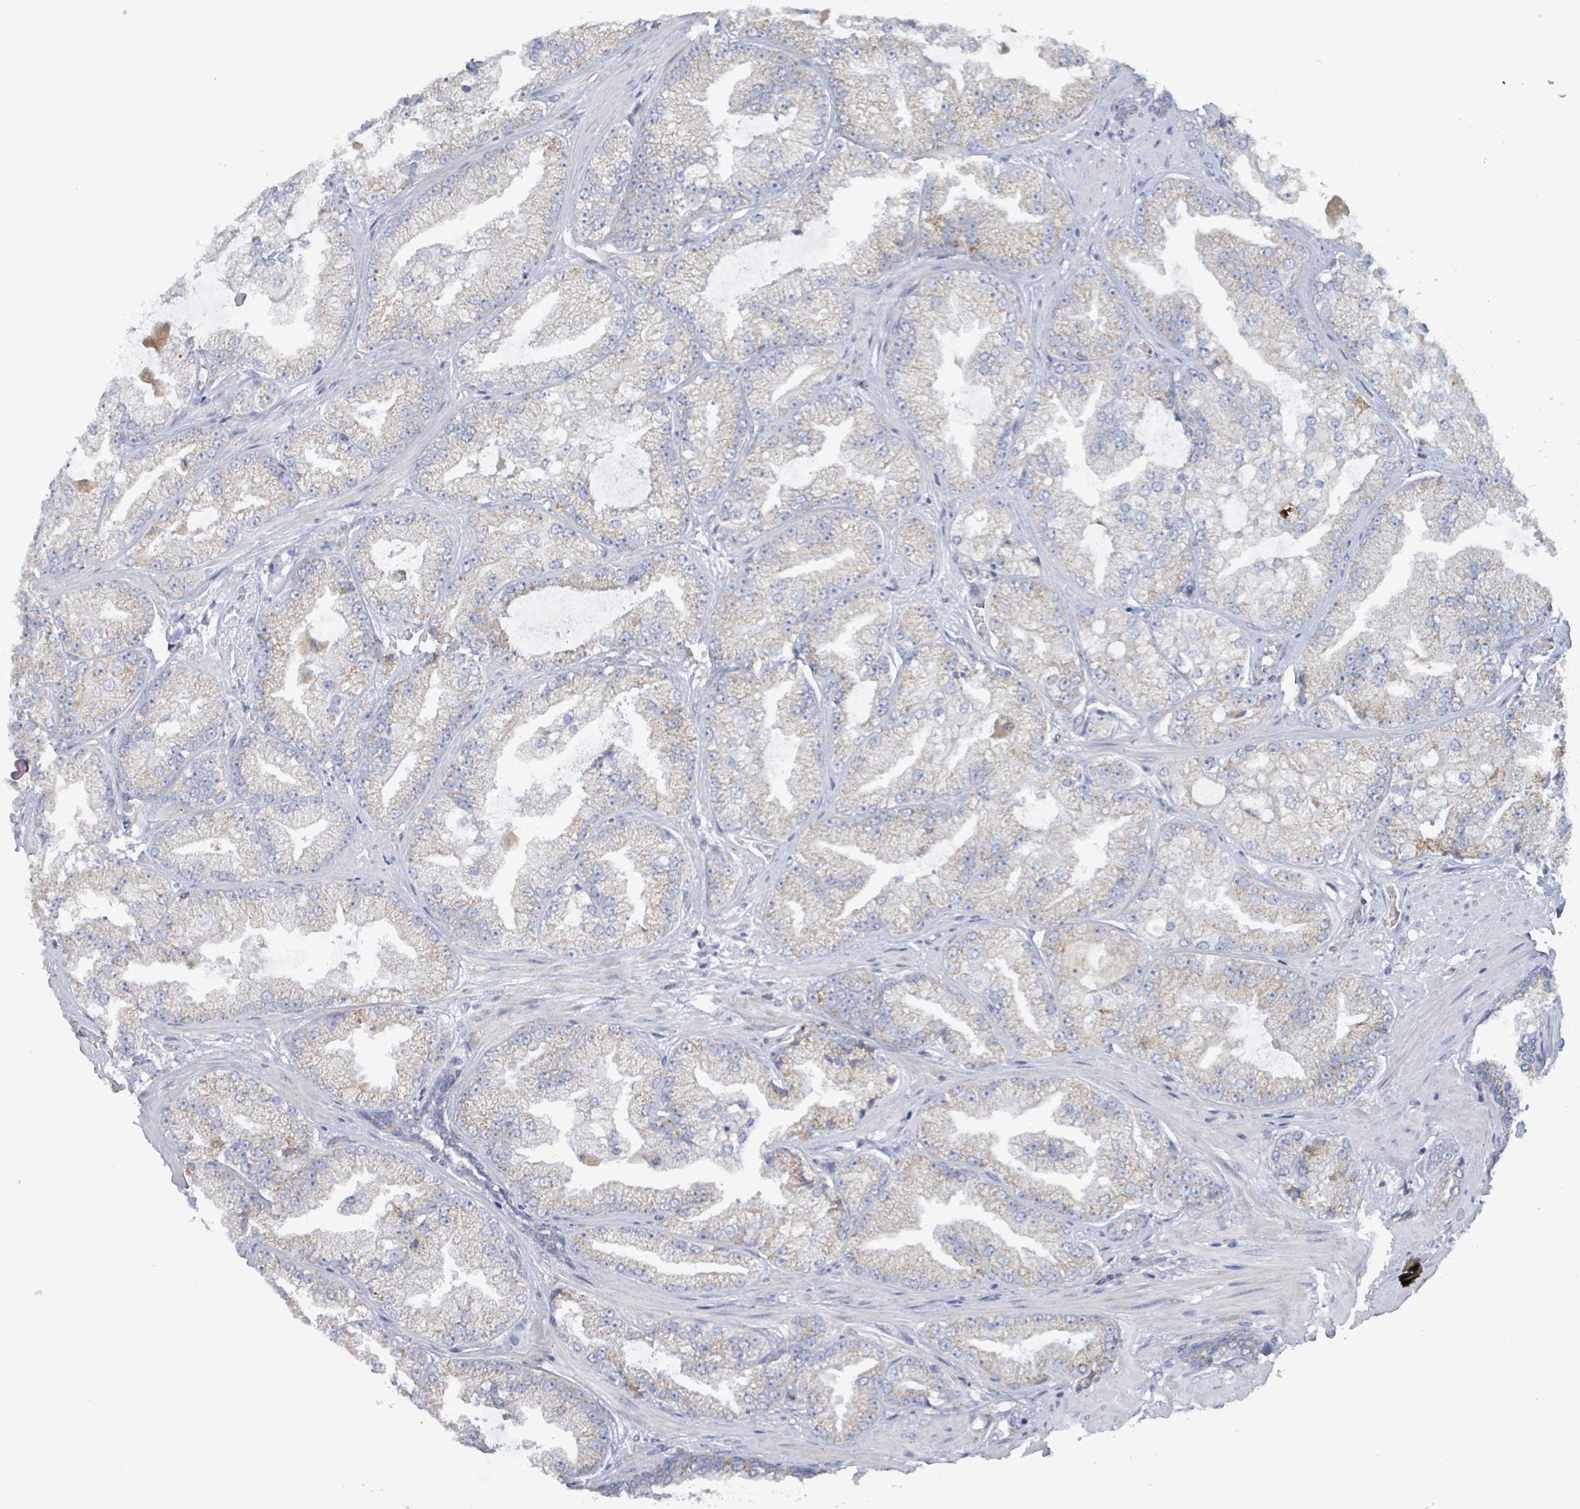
{"staining": {"intensity": "moderate", "quantity": "25%-75%", "location": "cytoplasmic/membranous"}, "tissue": "prostate cancer", "cell_type": "Tumor cells", "image_type": "cancer", "snomed": [{"axis": "morphology", "description": "Adenocarcinoma, Low grade"}, {"axis": "topography", "description": "Prostate"}], "caption": "Prostate adenocarcinoma (low-grade) stained with a brown dye shows moderate cytoplasmic/membranous positive staining in about 25%-75% of tumor cells.", "gene": "AKR1C4", "patient": {"sex": "male", "age": 57}}